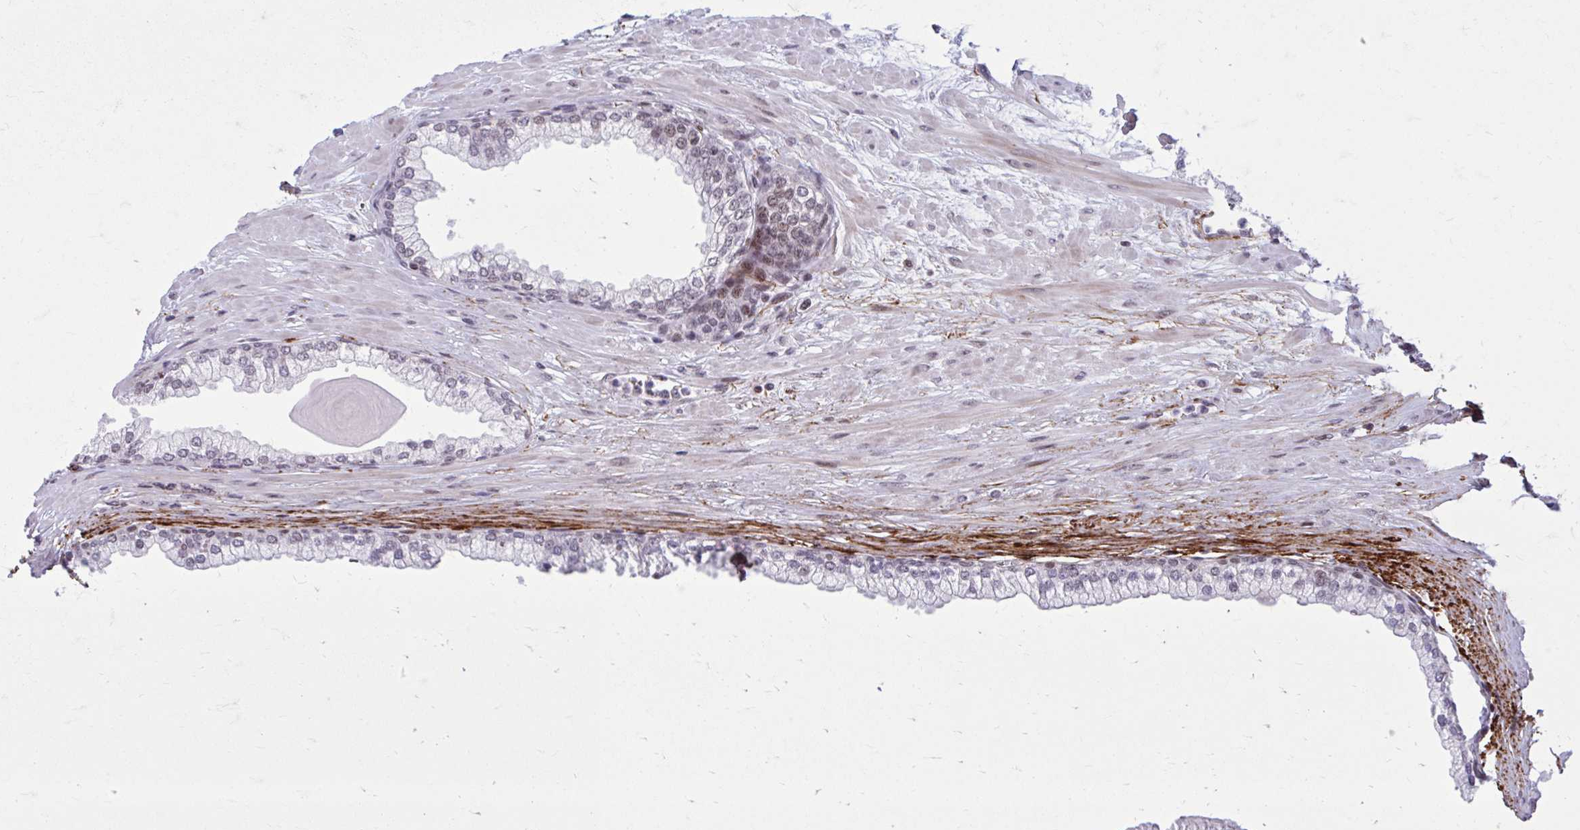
{"staining": {"intensity": "moderate", "quantity": "25%-75%", "location": "nuclear"}, "tissue": "prostate", "cell_type": "Glandular cells", "image_type": "normal", "snomed": [{"axis": "morphology", "description": "Normal tissue, NOS"}, {"axis": "topography", "description": "Prostate"}, {"axis": "topography", "description": "Peripheral nerve tissue"}], "caption": "The image displays staining of normal prostate, revealing moderate nuclear protein positivity (brown color) within glandular cells.", "gene": "PSME4", "patient": {"sex": "male", "age": 61}}